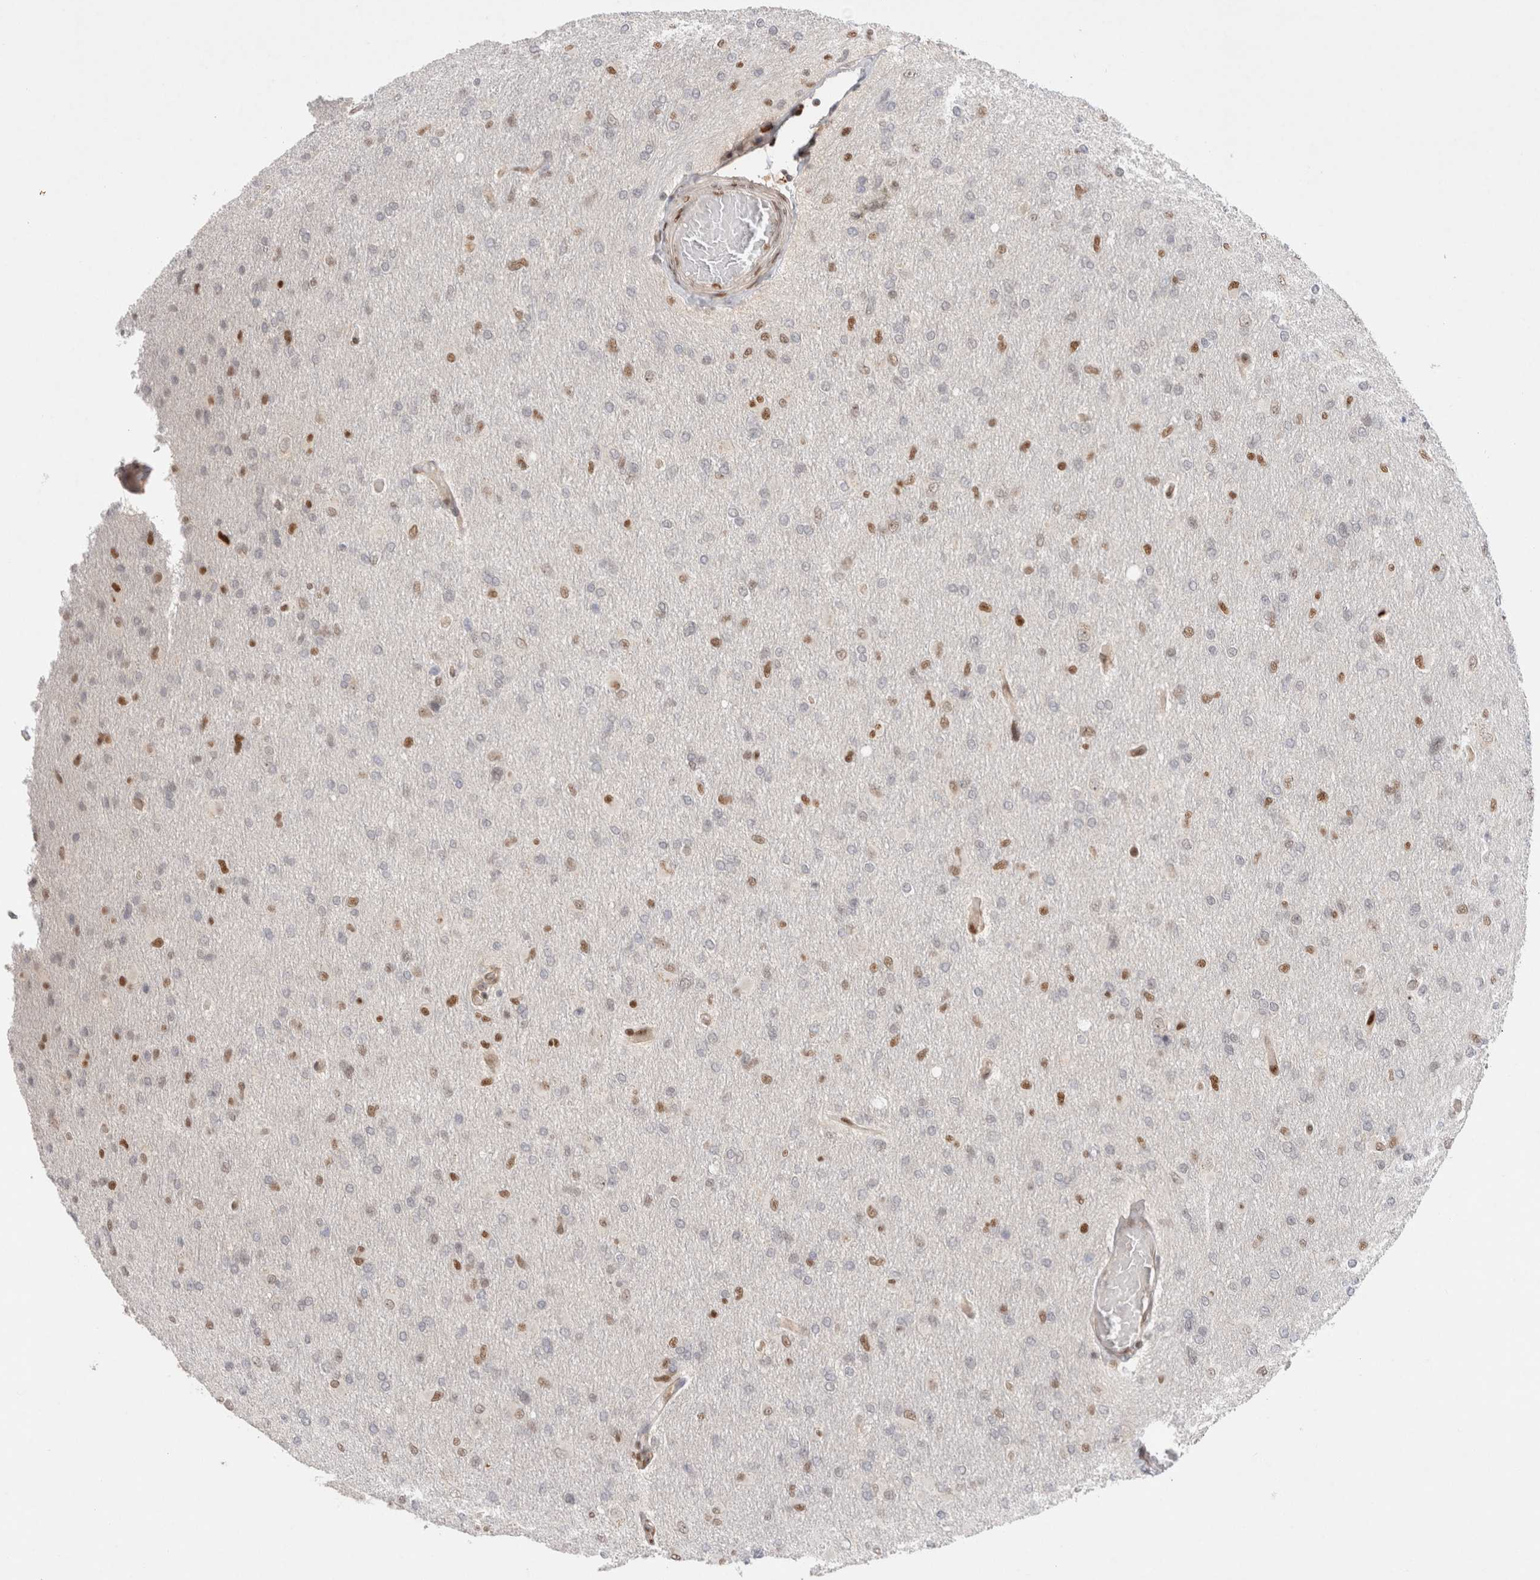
{"staining": {"intensity": "moderate", "quantity": "25%-75%", "location": "nuclear"}, "tissue": "glioma", "cell_type": "Tumor cells", "image_type": "cancer", "snomed": [{"axis": "morphology", "description": "Glioma, malignant, High grade"}, {"axis": "topography", "description": "Cerebral cortex"}], "caption": "A histopathology image of human glioma stained for a protein shows moderate nuclear brown staining in tumor cells. (DAB (3,3'-diaminobenzidine) = brown stain, brightfield microscopy at high magnification).", "gene": "TCF4", "patient": {"sex": "female", "age": 36}}